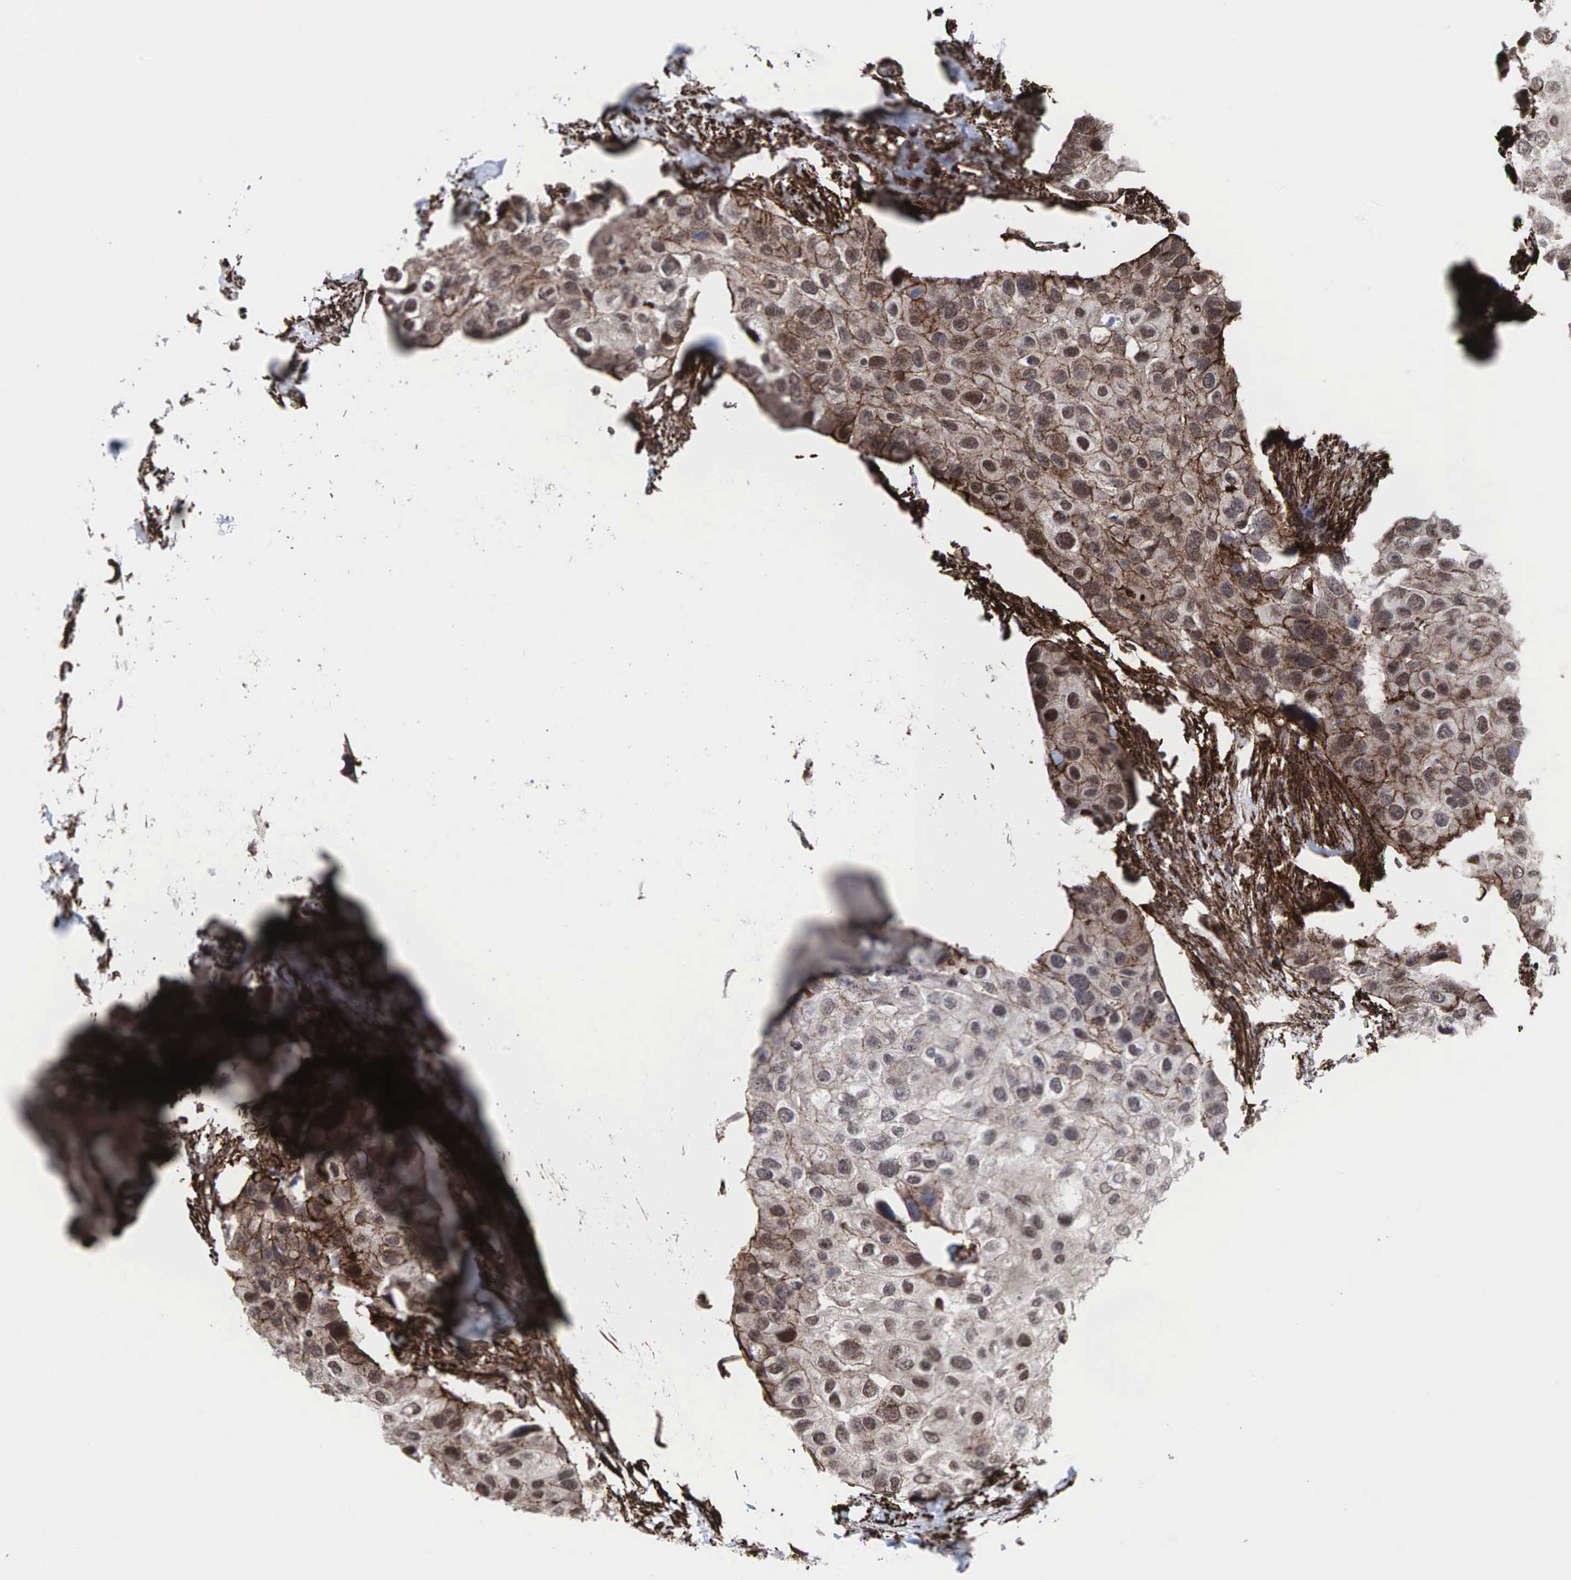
{"staining": {"intensity": "weak", "quantity": ">75%", "location": "cytoplasmic/membranous"}, "tissue": "urothelial cancer", "cell_type": "Tumor cells", "image_type": "cancer", "snomed": [{"axis": "morphology", "description": "Urothelial carcinoma, High grade"}, {"axis": "topography", "description": "Urinary bladder"}], "caption": "Immunohistochemistry histopathology image of neoplastic tissue: urothelial carcinoma (high-grade) stained using immunohistochemistry (IHC) demonstrates low levels of weak protein expression localized specifically in the cytoplasmic/membranous of tumor cells, appearing as a cytoplasmic/membranous brown color.", "gene": "GPRASP1", "patient": {"sex": "male", "age": 55}}